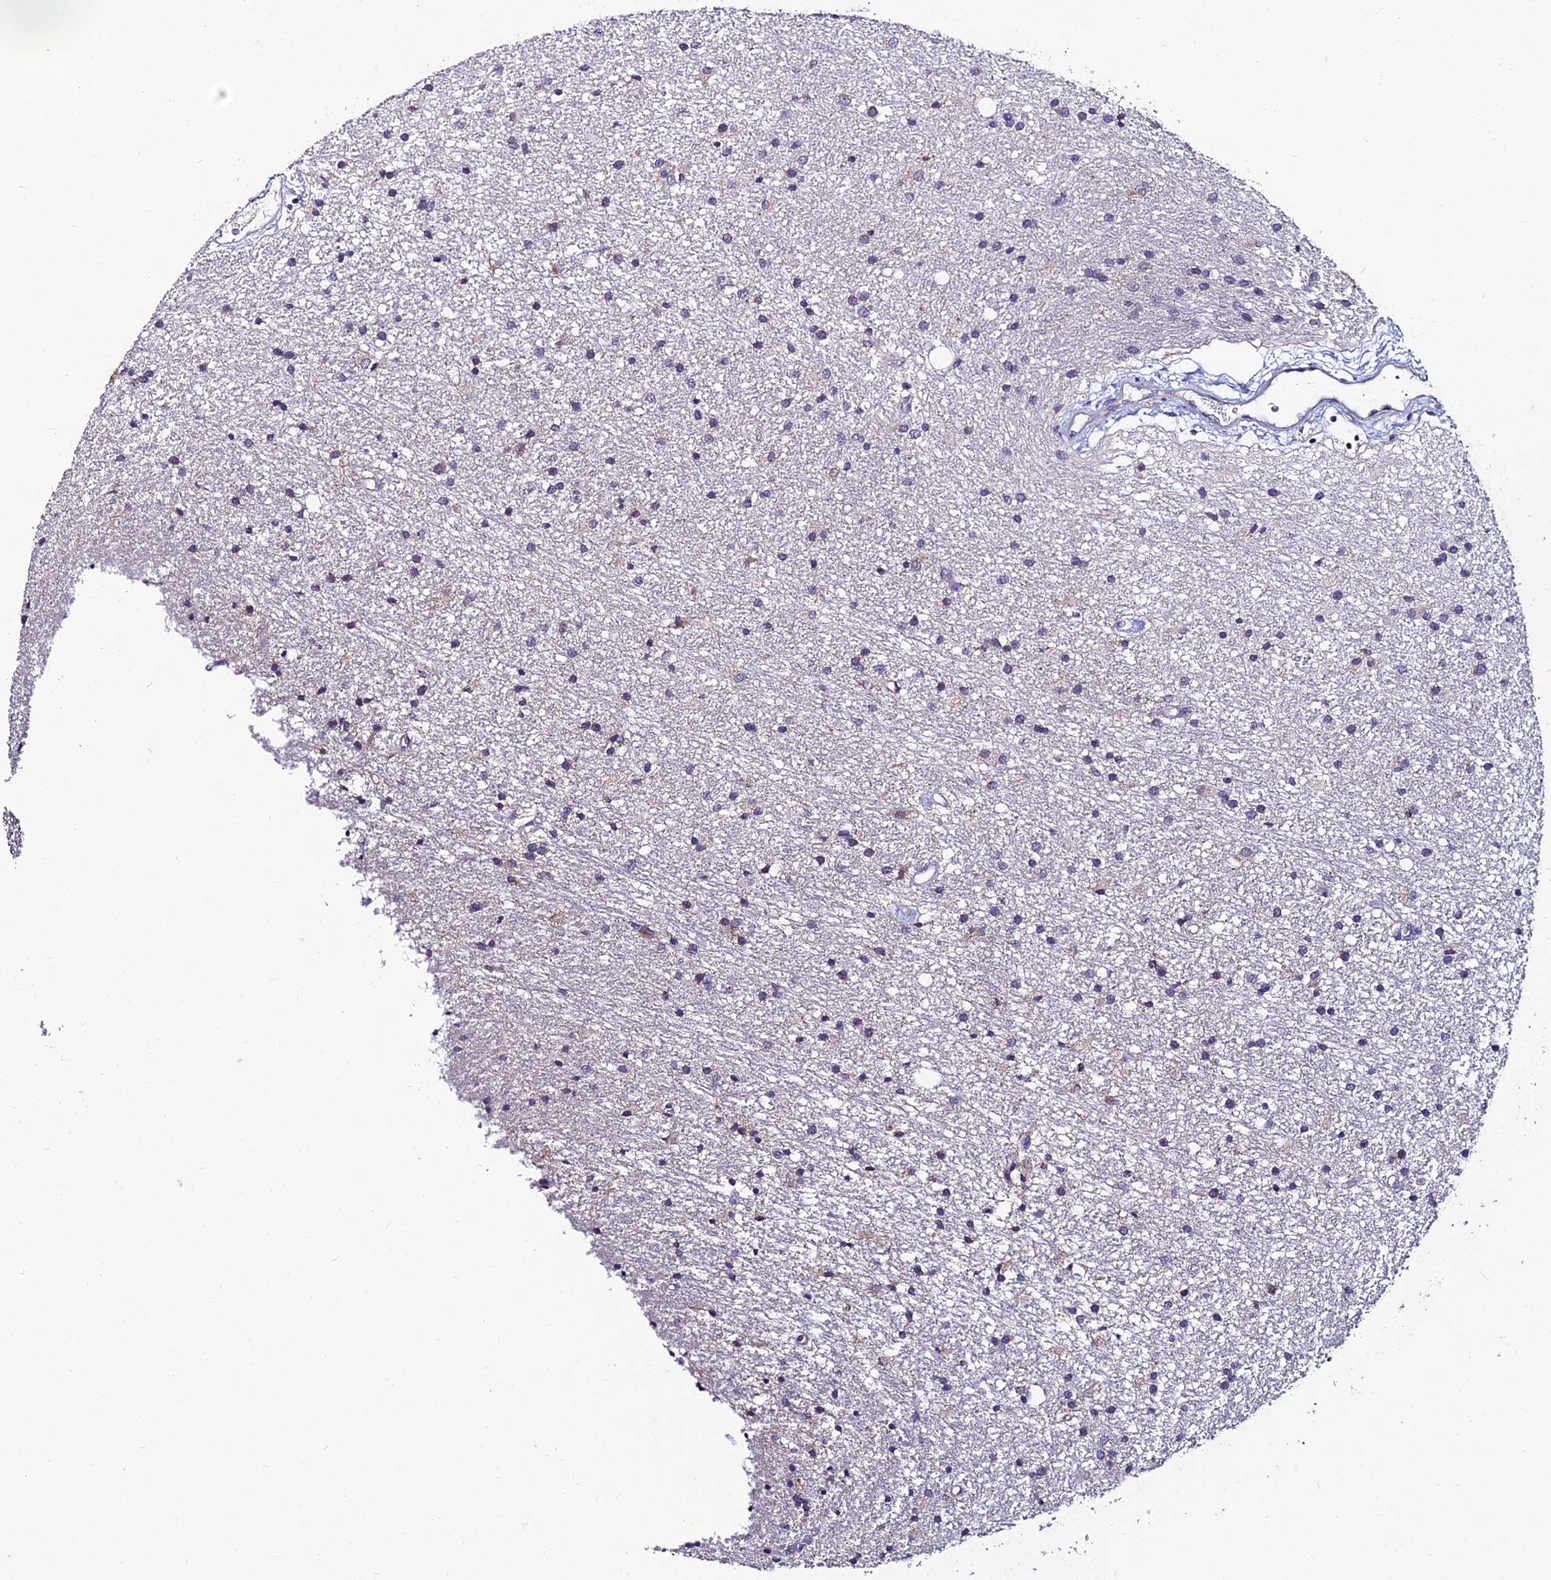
{"staining": {"intensity": "weak", "quantity": "<25%", "location": "cytoplasmic/membranous"}, "tissue": "glioma", "cell_type": "Tumor cells", "image_type": "cancer", "snomed": [{"axis": "morphology", "description": "Glioma, malignant, High grade"}, {"axis": "topography", "description": "Brain"}], "caption": "Immunohistochemistry image of malignant high-grade glioma stained for a protein (brown), which exhibits no positivity in tumor cells.", "gene": "LGALS7", "patient": {"sex": "male", "age": 77}}